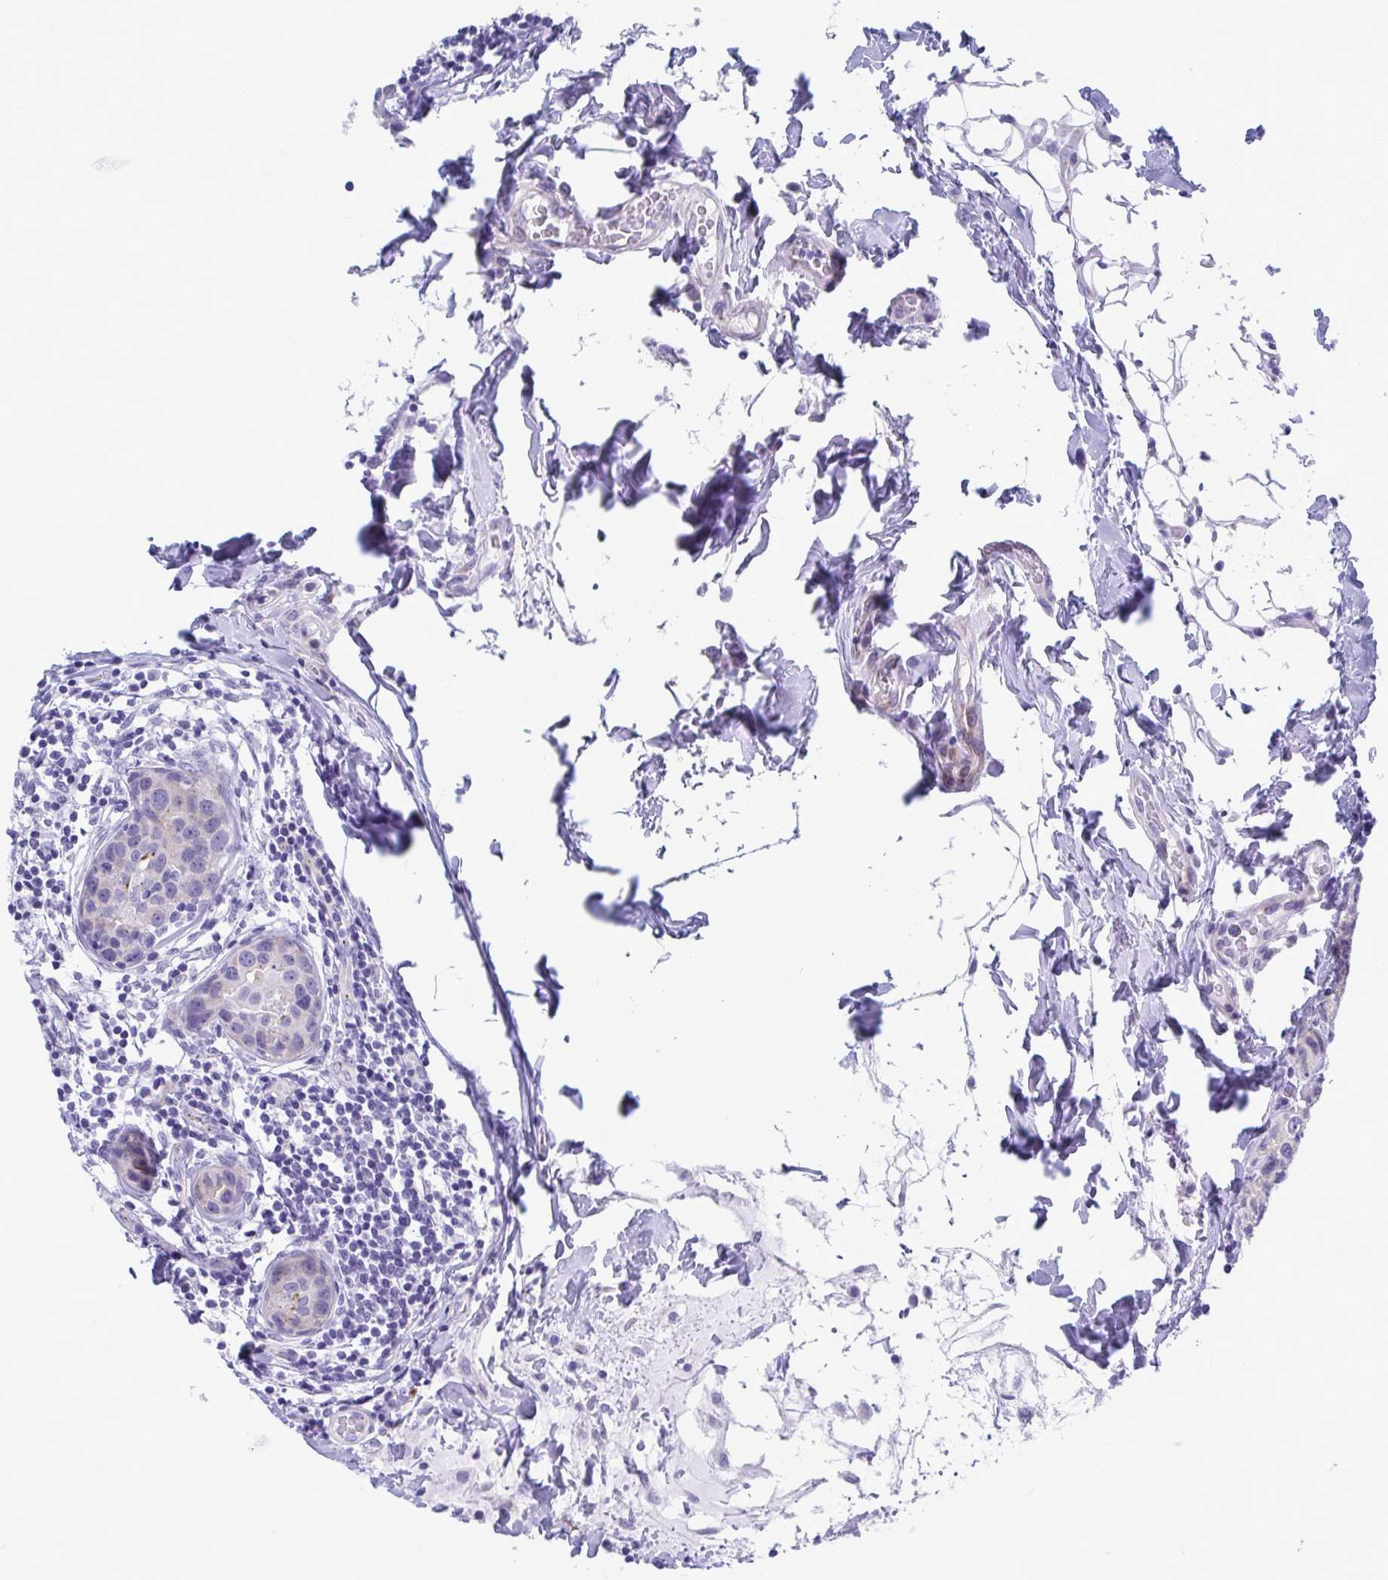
{"staining": {"intensity": "negative", "quantity": "none", "location": "none"}, "tissue": "breast cancer", "cell_type": "Tumor cells", "image_type": "cancer", "snomed": [{"axis": "morphology", "description": "Duct carcinoma"}, {"axis": "topography", "description": "Breast"}], "caption": "Breast invasive ductal carcinoma was stained to show a protein in brown. There is no significant positivity in tumor cells.", "gene": "TTC30B", "patient": {"sex": "female", "age": 24}}